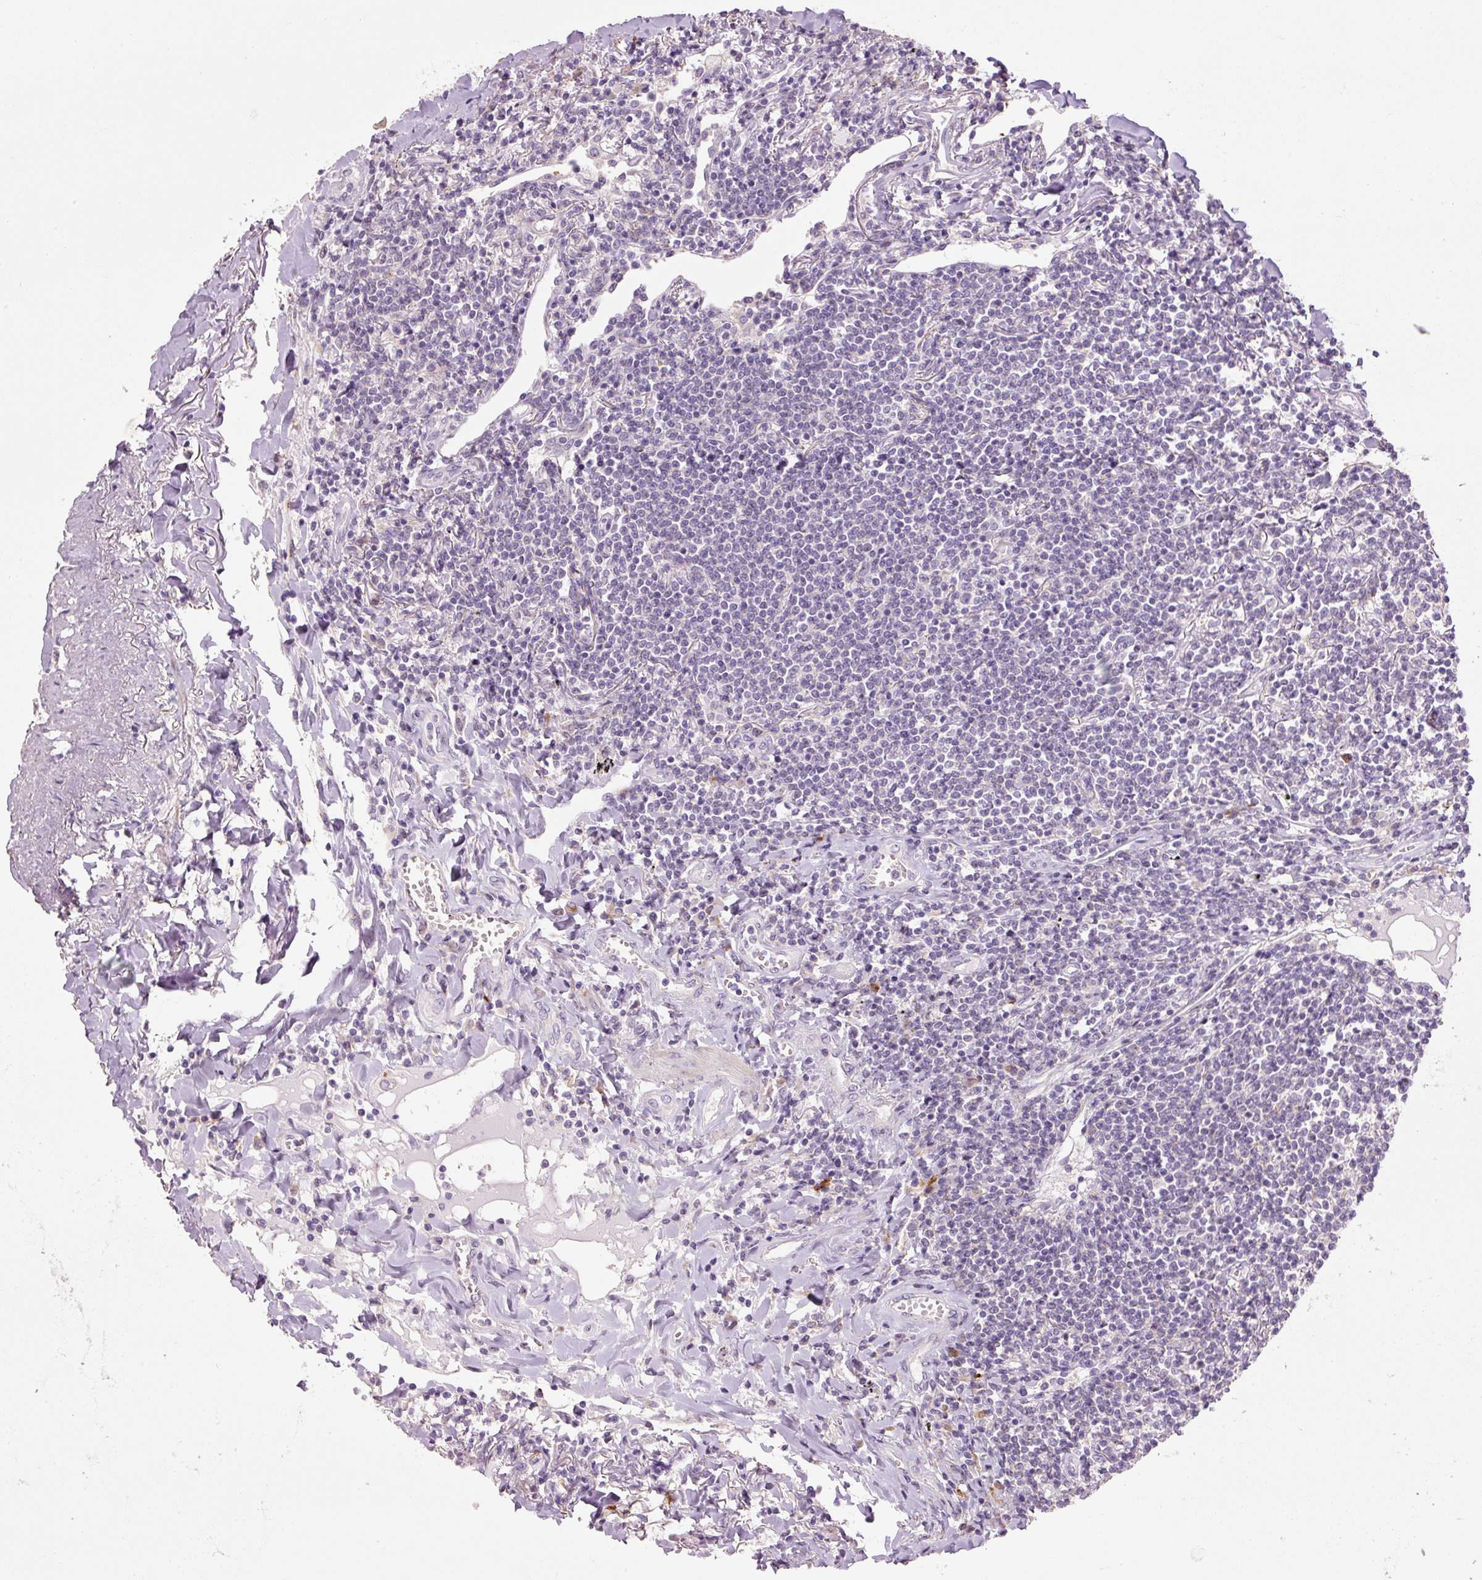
{"staining": {"intensity": "negative", "quantity": "none", "location": "none"}, "tissue": "lymphoma", "cell_type": "Tumor cells", "image_type": "cancer", "snomed": [{"axis": "morphology", "description": "Malignant lymphoma, non-Hodgkin's type, Low grade"}, {"axis": "topography", "description": "Lung"}], "caption": "The micrograph exhibits no significant positivity in tumor cells of low-grade malignant lymphoma, non-Hodgkin's type.", "gene": "HAX1", "patient": {"sex": "female", "age": 71}}